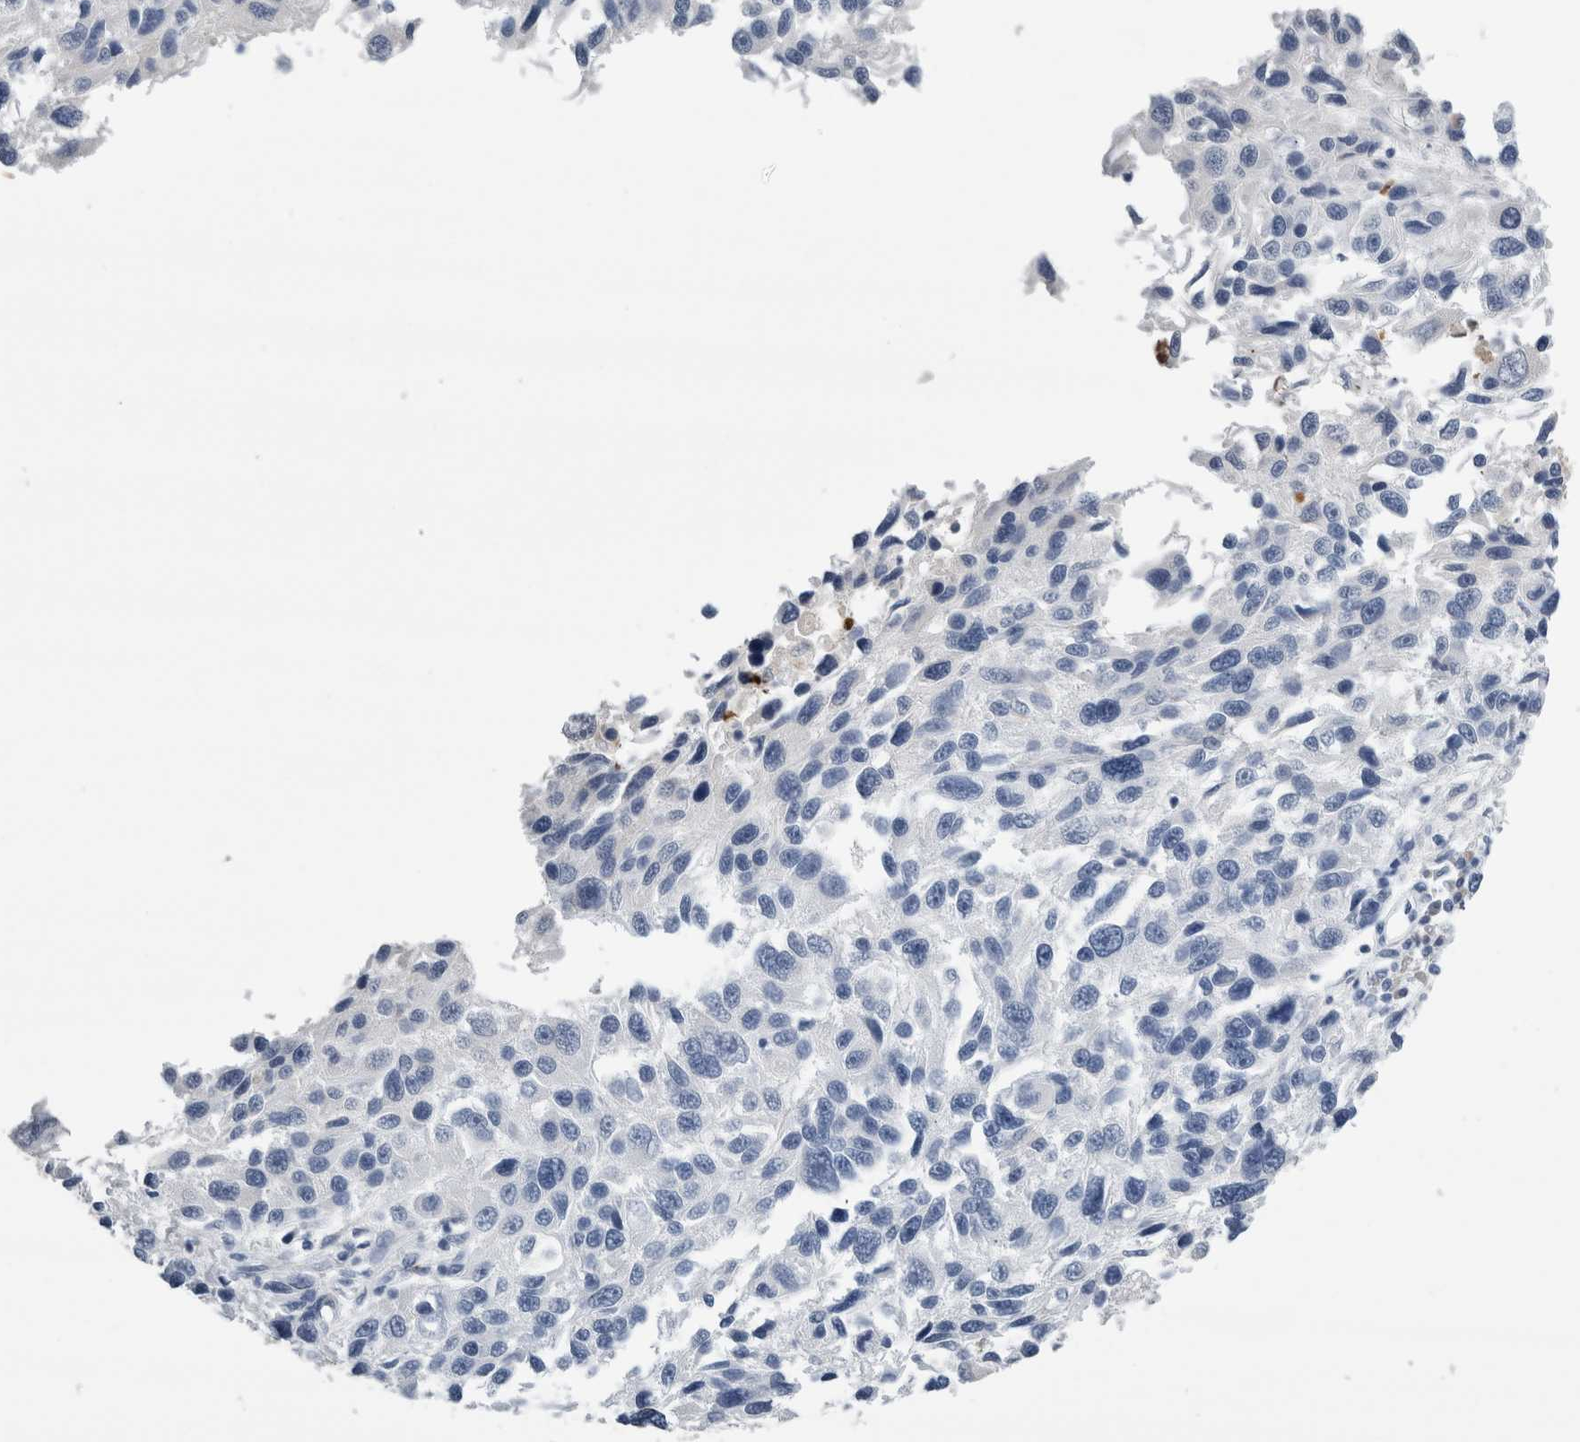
{"staining": {"intensity": "negative", "quantity": "none", "location": "none"}, "tissue": "melanoma", "cell_type": "Tumor cells", "image_type": "cancer", "snomed": [{"axis": "morphology", "description": "Malignant melanoma, NOS"}, {"axis": "topography", "description": "Skin"}], "caption": "Tumor cells are negative for brown protein staining in malignant melanoma.", "gene": "S100A12", "patient": {"sex": "male", "age": 53}}